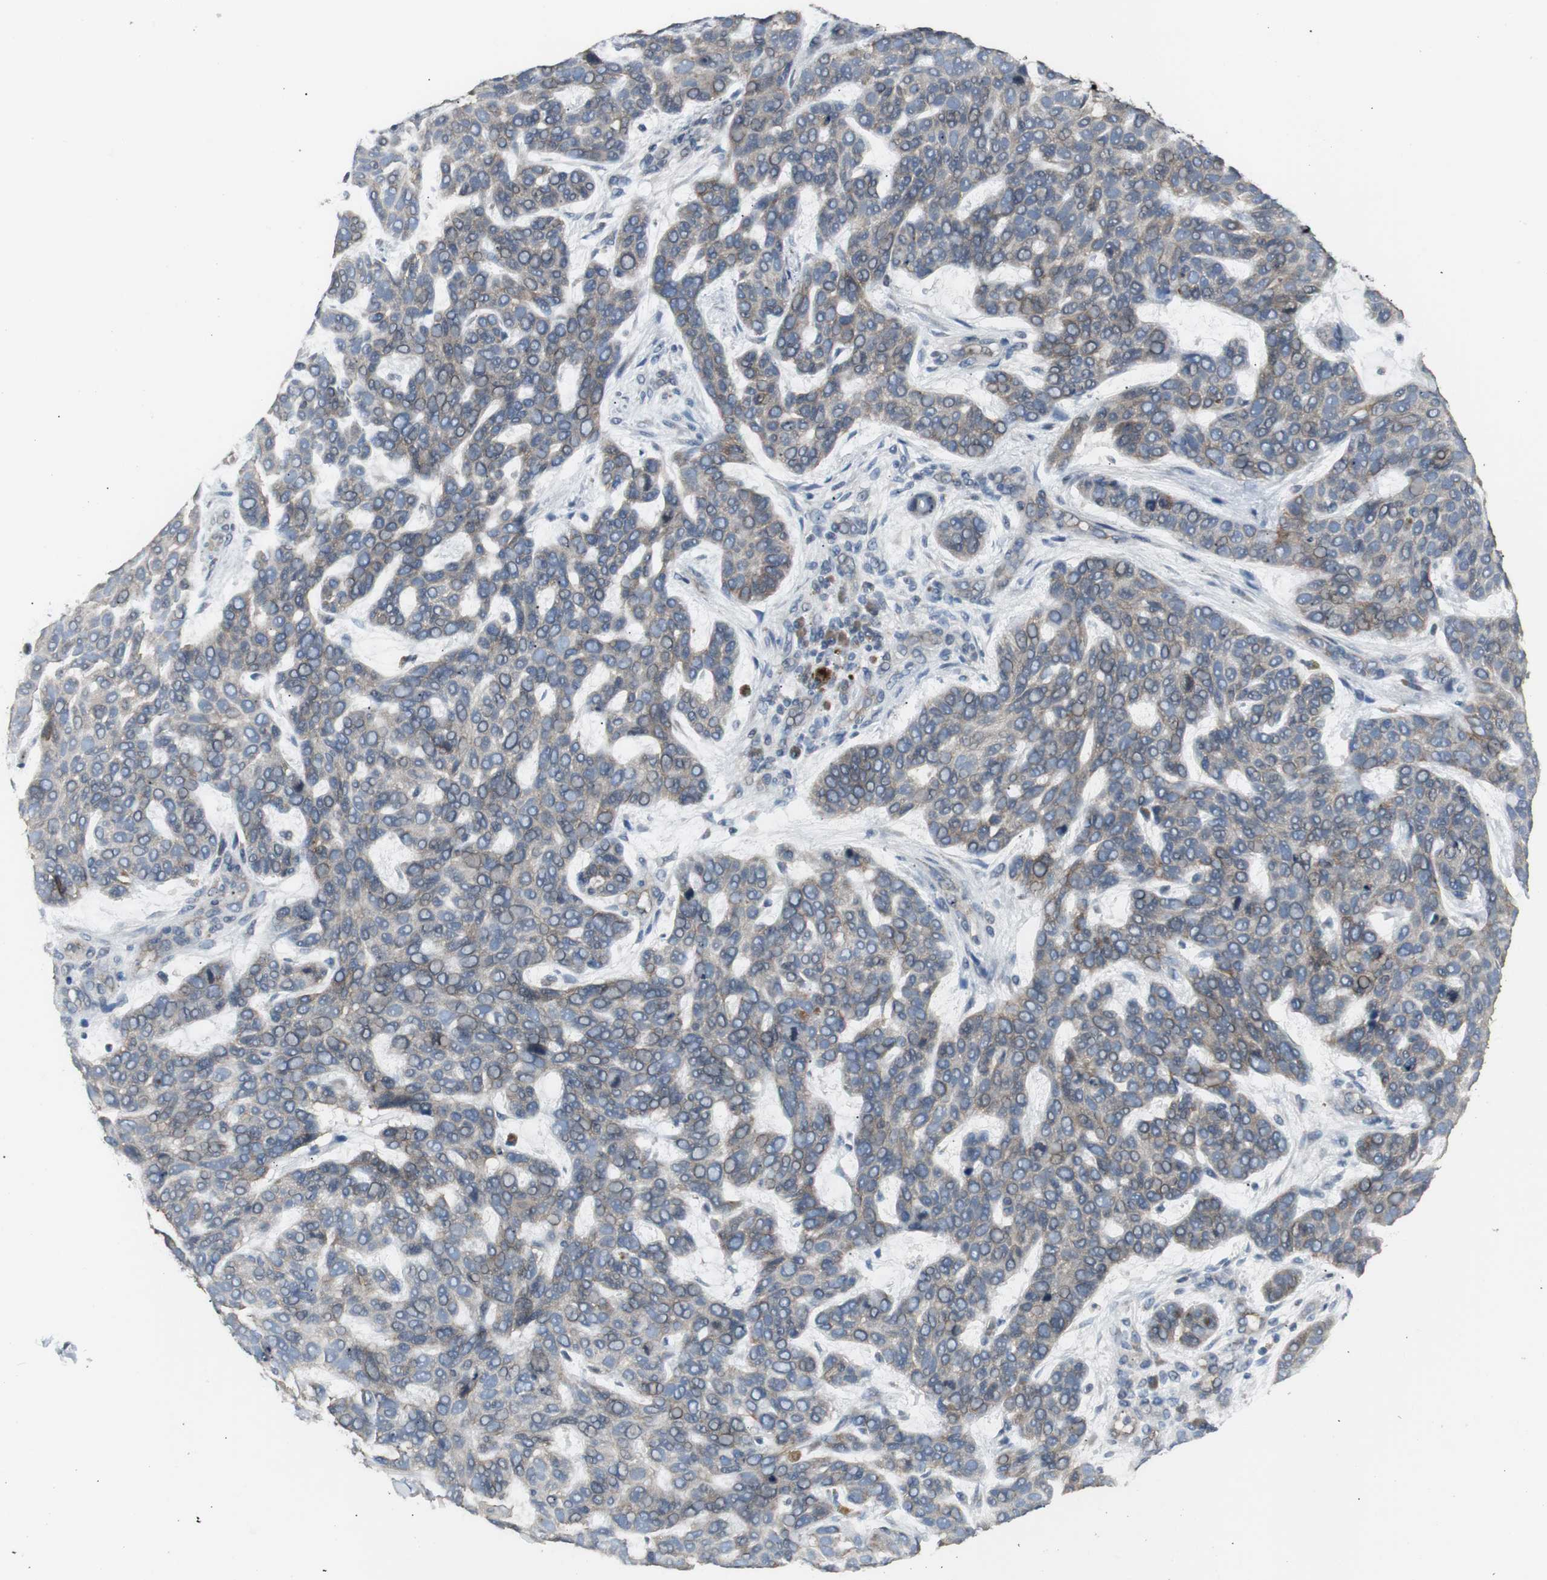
{"staining": {"intensity": "weak", "quantity": "25%-75%", "location": "cytoplasmic/membranous"}, "tissue": "skin cancer", "cell_type": "Tumor cells", "image_type": "cancer", "snomed": [{"axis": "morphology", "description": "Basal cell carcinoma"}, {"axis": "topography", "description": "Skin"}], "caption": "A histopathology image showing weak cytoplasmic/membranous expression in about 25%-75% of tumor cells in skin cancer (basal cell carcinoma), as visualized by brown immunohistochemical staining.", "gene": "ZMPSTE24", "patient": {"sex": "male", "age": 87}}